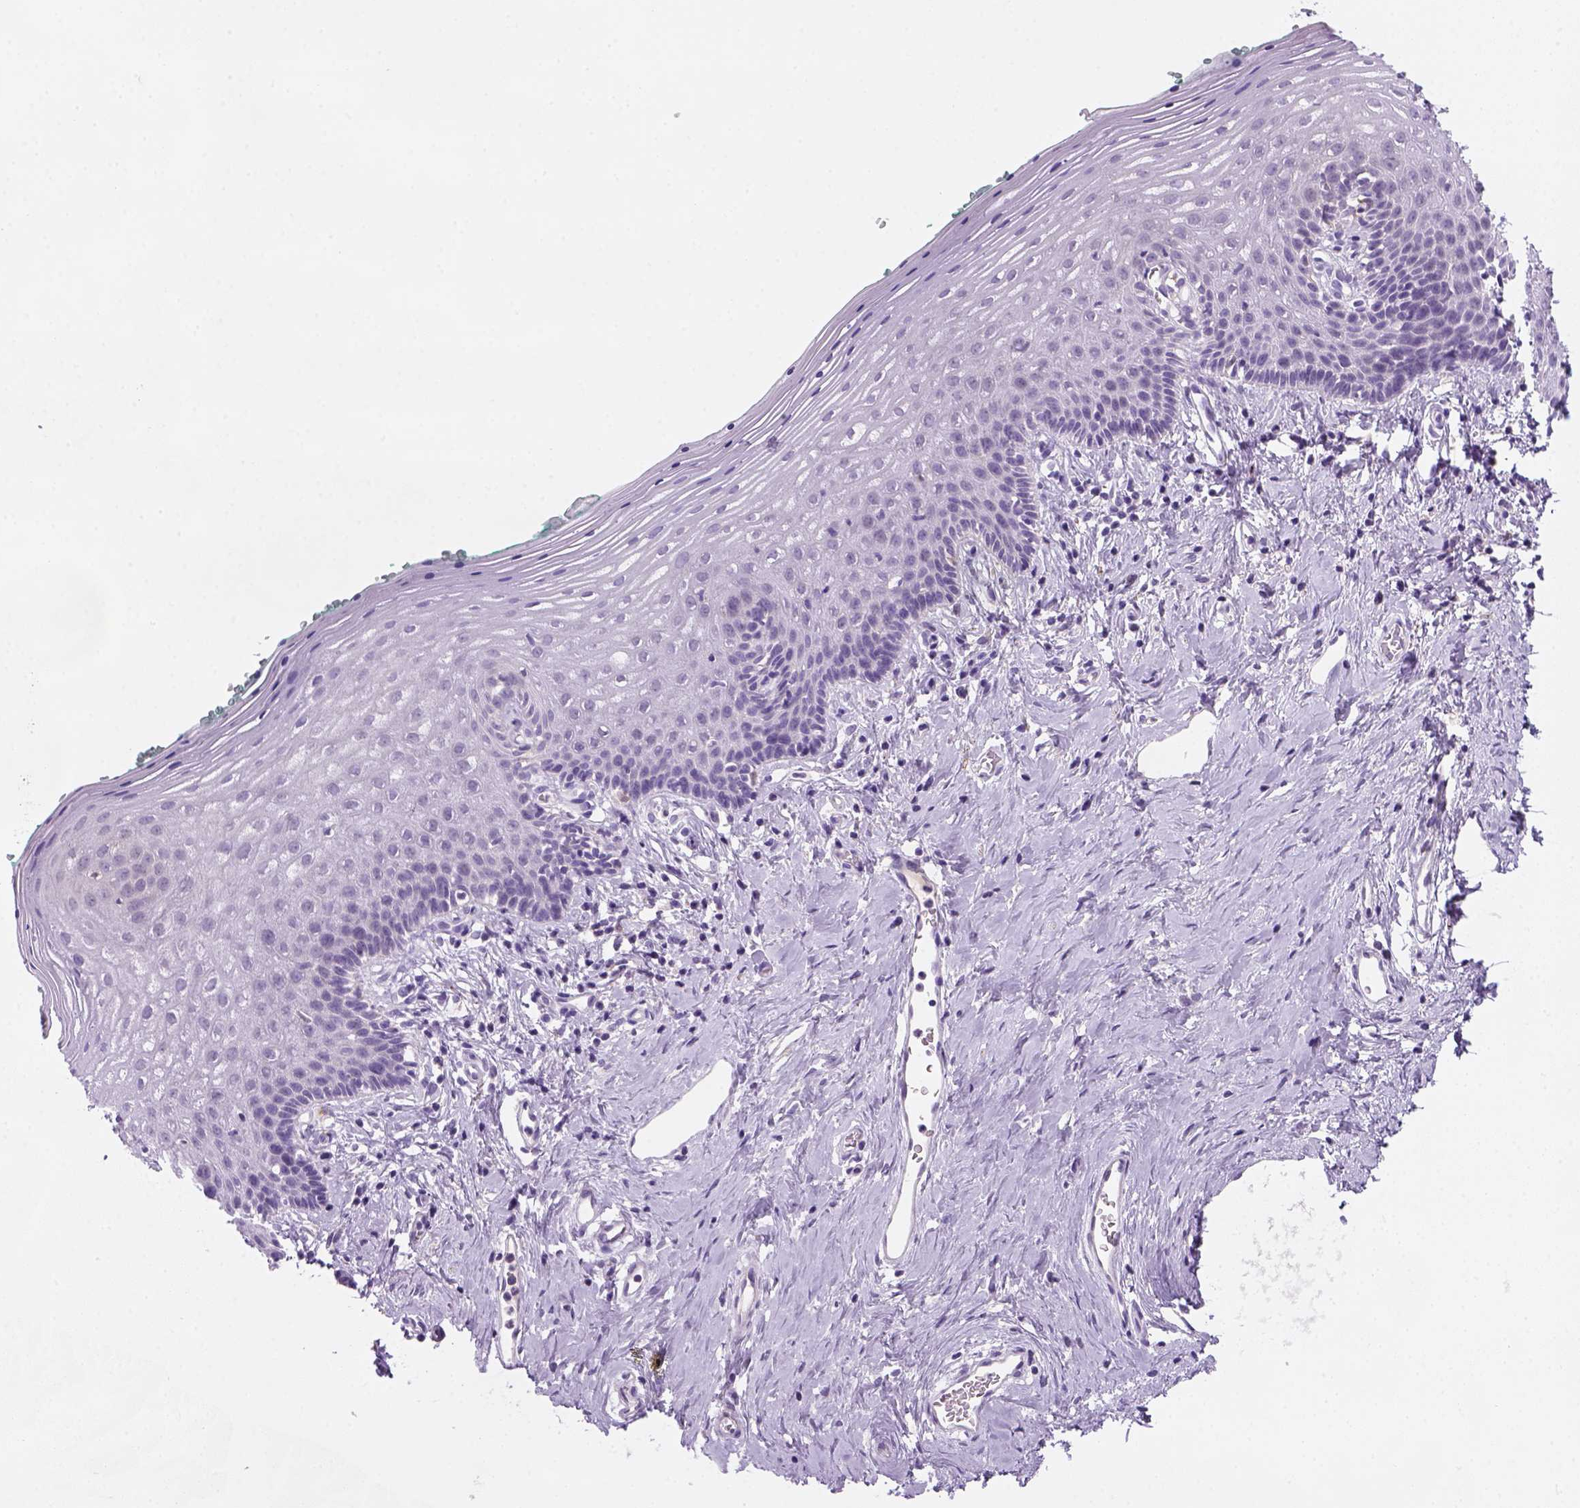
{"staining": {"intensity": "negative", "quantity": "none", "location": "none"}, "tissue": "vagina", "cell_type": "Squamous epithelial cells", "image_type": "normal", "snomed": [{"axis": "morphology", "description": "Normal tissue, NOS"}, {"axis": "topography", "description": "Vagina"}], "caption": "Immunohistochemistry micrograph of normal vagina stained for a protein (brown), which reveals no expression in squamous epithelial cells. (Immunohistochemistry (ihc), brightfield microscopy, high magnification).", "gene": "ZMAT4", "patient": {"sex": "female", "age": 42}}